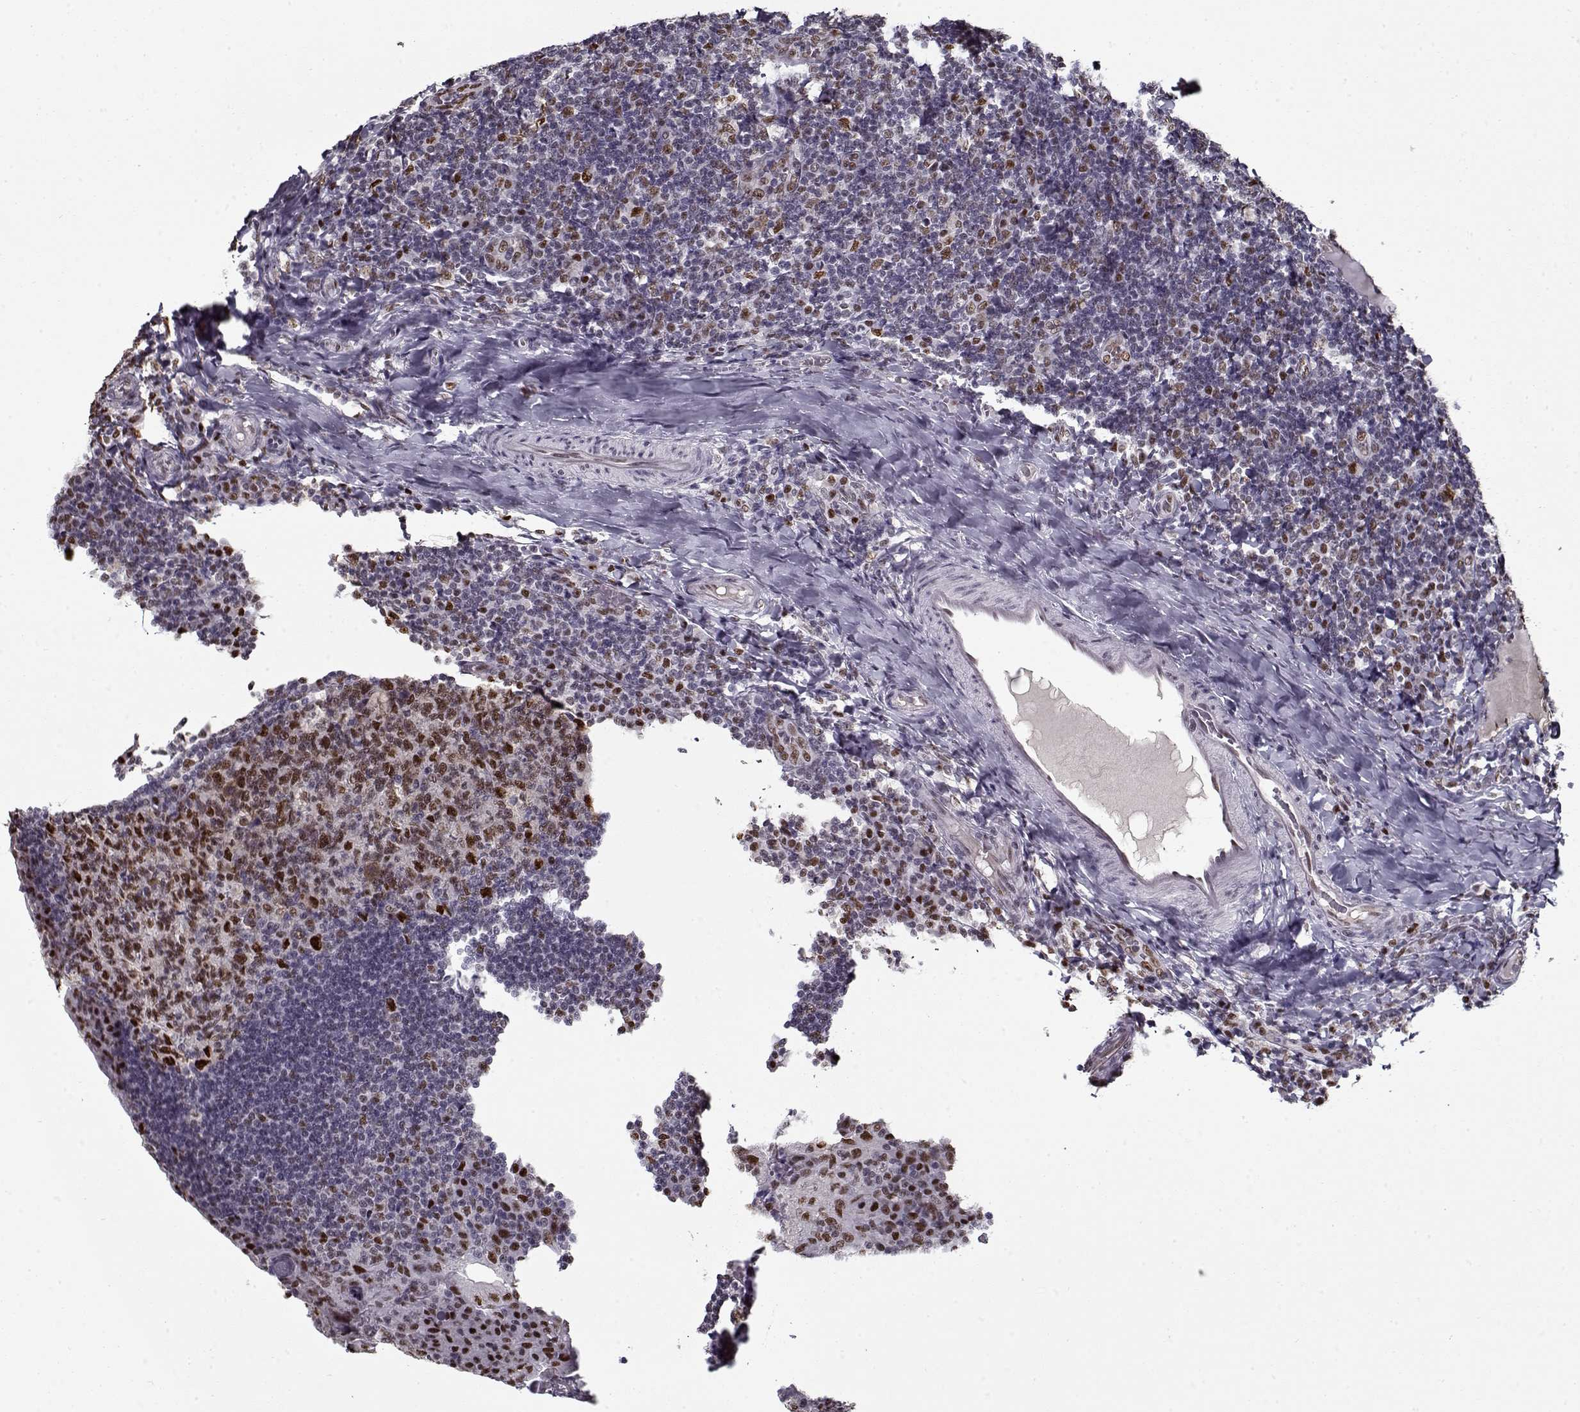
{"staining": {"intensity": "moderate", "quantity": ">75%", "location": "nuclear"}, "tissue": "tonsil", "cell_type": "Germinal center cells", "image_type": "normal", "snomed": [{"axis": "morphology", "description": "Normal tissue, NOS"}, {"axis": "topography", "description": "Tonsil"}], "caption": "This photomicrograph displays immunohistochemistry staining of benign human tonsil, with medium moderate nuclear staining in approximately >75% of germinal center cells.", "gene": "PRMT1", "patient": {"sex": "male", "age": 17}}